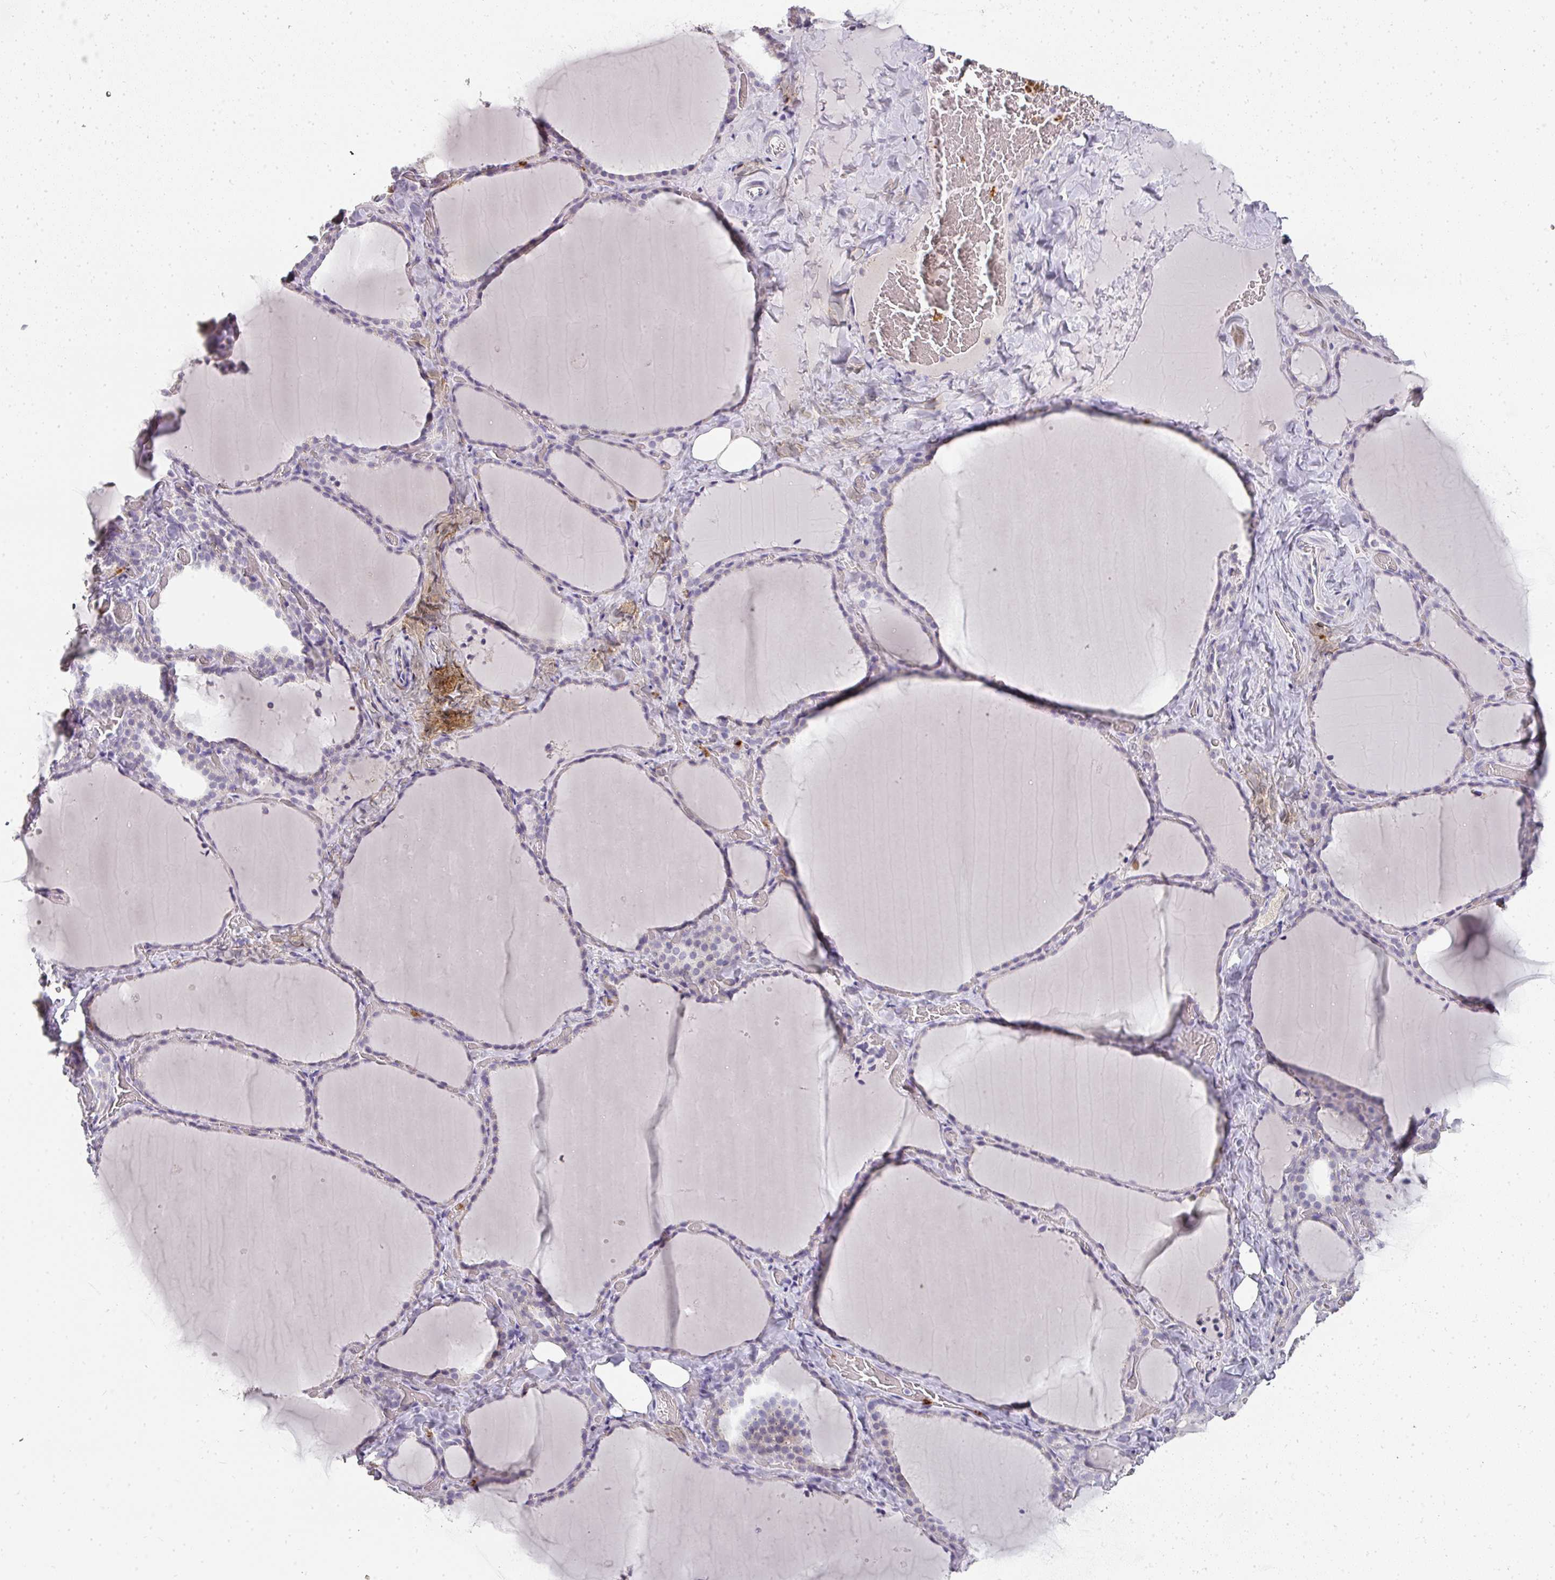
{"staining": {"intensity": "negative", "quantity": "none", "location": "none"}, "tissue": "thyroid gland", "cell_type": "Glandular cells", "image_type": "normal", "snomed": [{"axis": "morphology", "description": "Normal tissue, NOS"}, {"axis": "topography", "description": "Thyroid gland"}], "caption": "Protein analysis of normal thyroid gland demonstrates no significant positivity in glandular cells. (DAB IHC, high magnification).", "gene": "CAMP", "patient": {"sex": "female", "age": 22}}